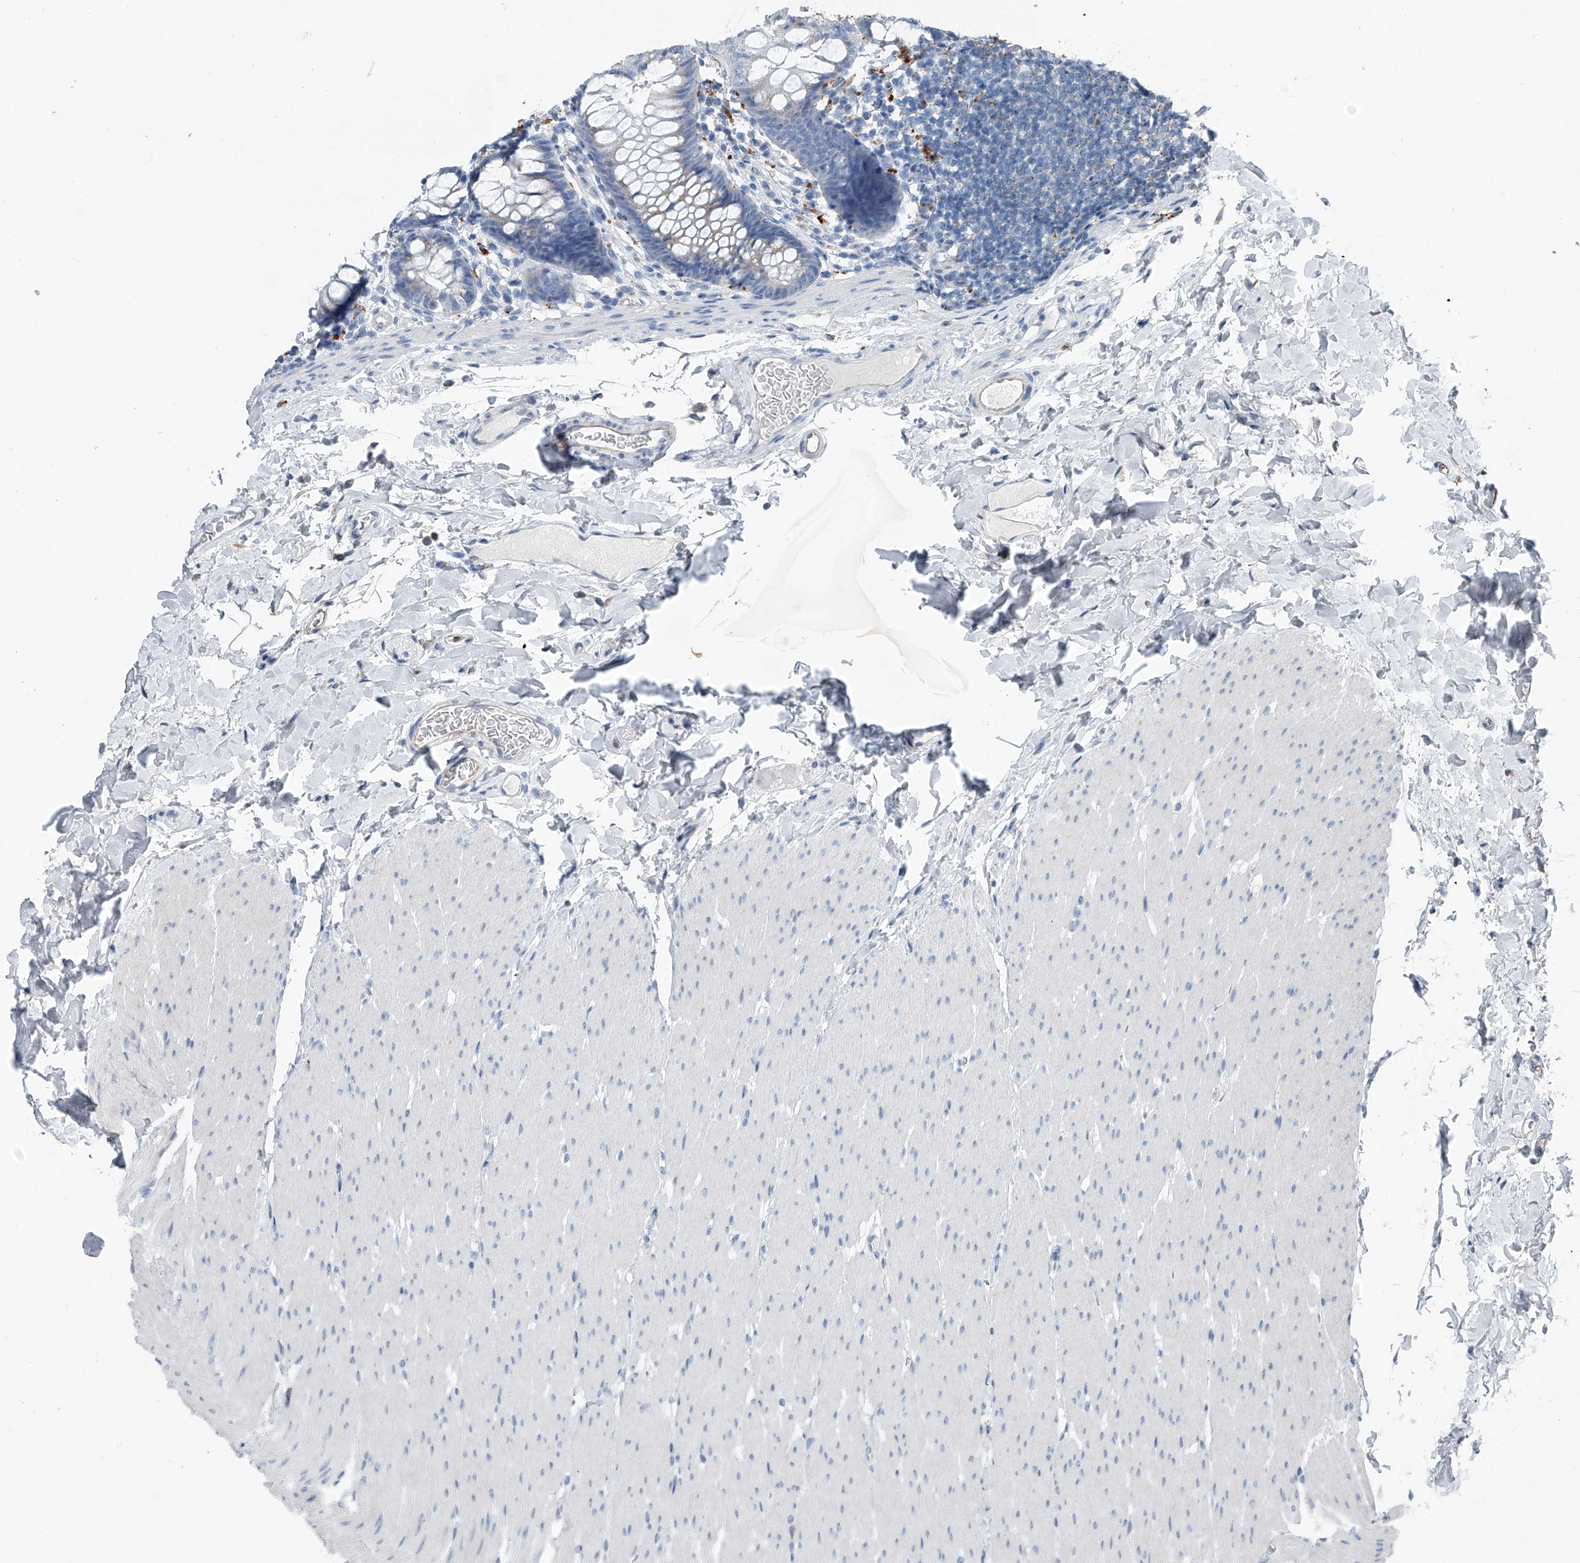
{"staining": {"intensity": "negative", "quantity": "none", "location": "none"}, "tissue": "colon", "cell_type": "Endothelial cells", "image_type": "normal", "snomed": [{"axis": "morphology", "description": "Normal tissue, NOS"}, {"axis": "topography", "description": "Colon"}], "caption": "Immunohistochemistry image of benign human colon stained for a protein (brown), which exhibits no staining in endothelial cells. (DAB (3,3'-diaminobenzidine) immunohistochemistry (IHC), high magnification).", "gene": "ZNF772", "patient": {"sex": "female", "age": 62}}